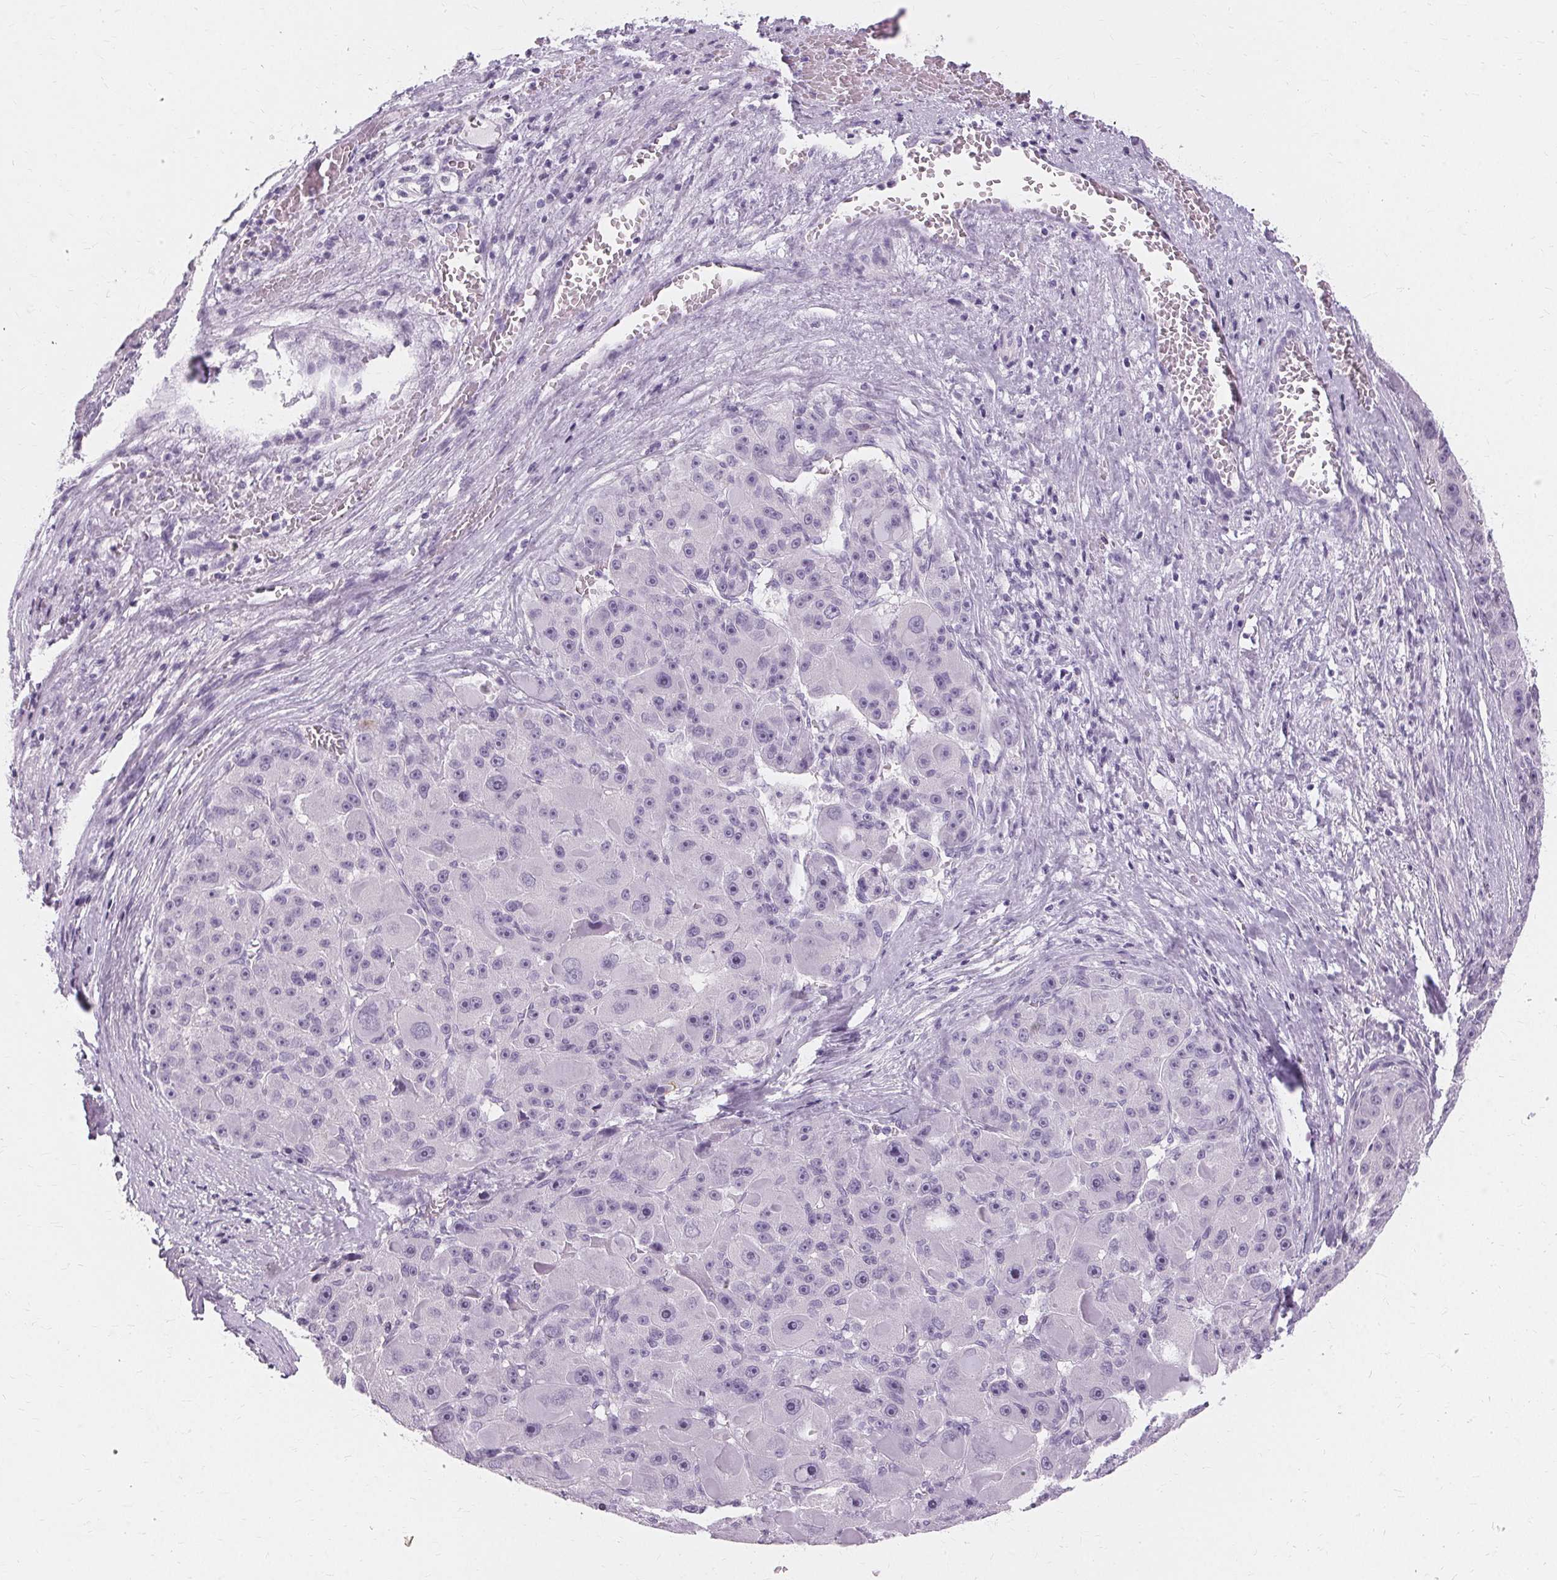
{"staining": {"intensity": "negative", "quantity": "none", "location": "none"}, "tissue": "liver cancer", "cell_type": "Tumor cells", "image_type": "cancer", "snomed": [{"axis": "morphology", "description": "Carcinoma, Hepatocellular, NOS"}, {"axis": "topography", "description": "Liver"}], "caption": "Immunohistochemistry (IHC) photomicrograph of neoplastic tissue: liver cancer stained with DAB demonstrates no significant protein positivity in tumor cells.", "gene": "KRT6C", "patient": {"sex": "male", "age": 76}}